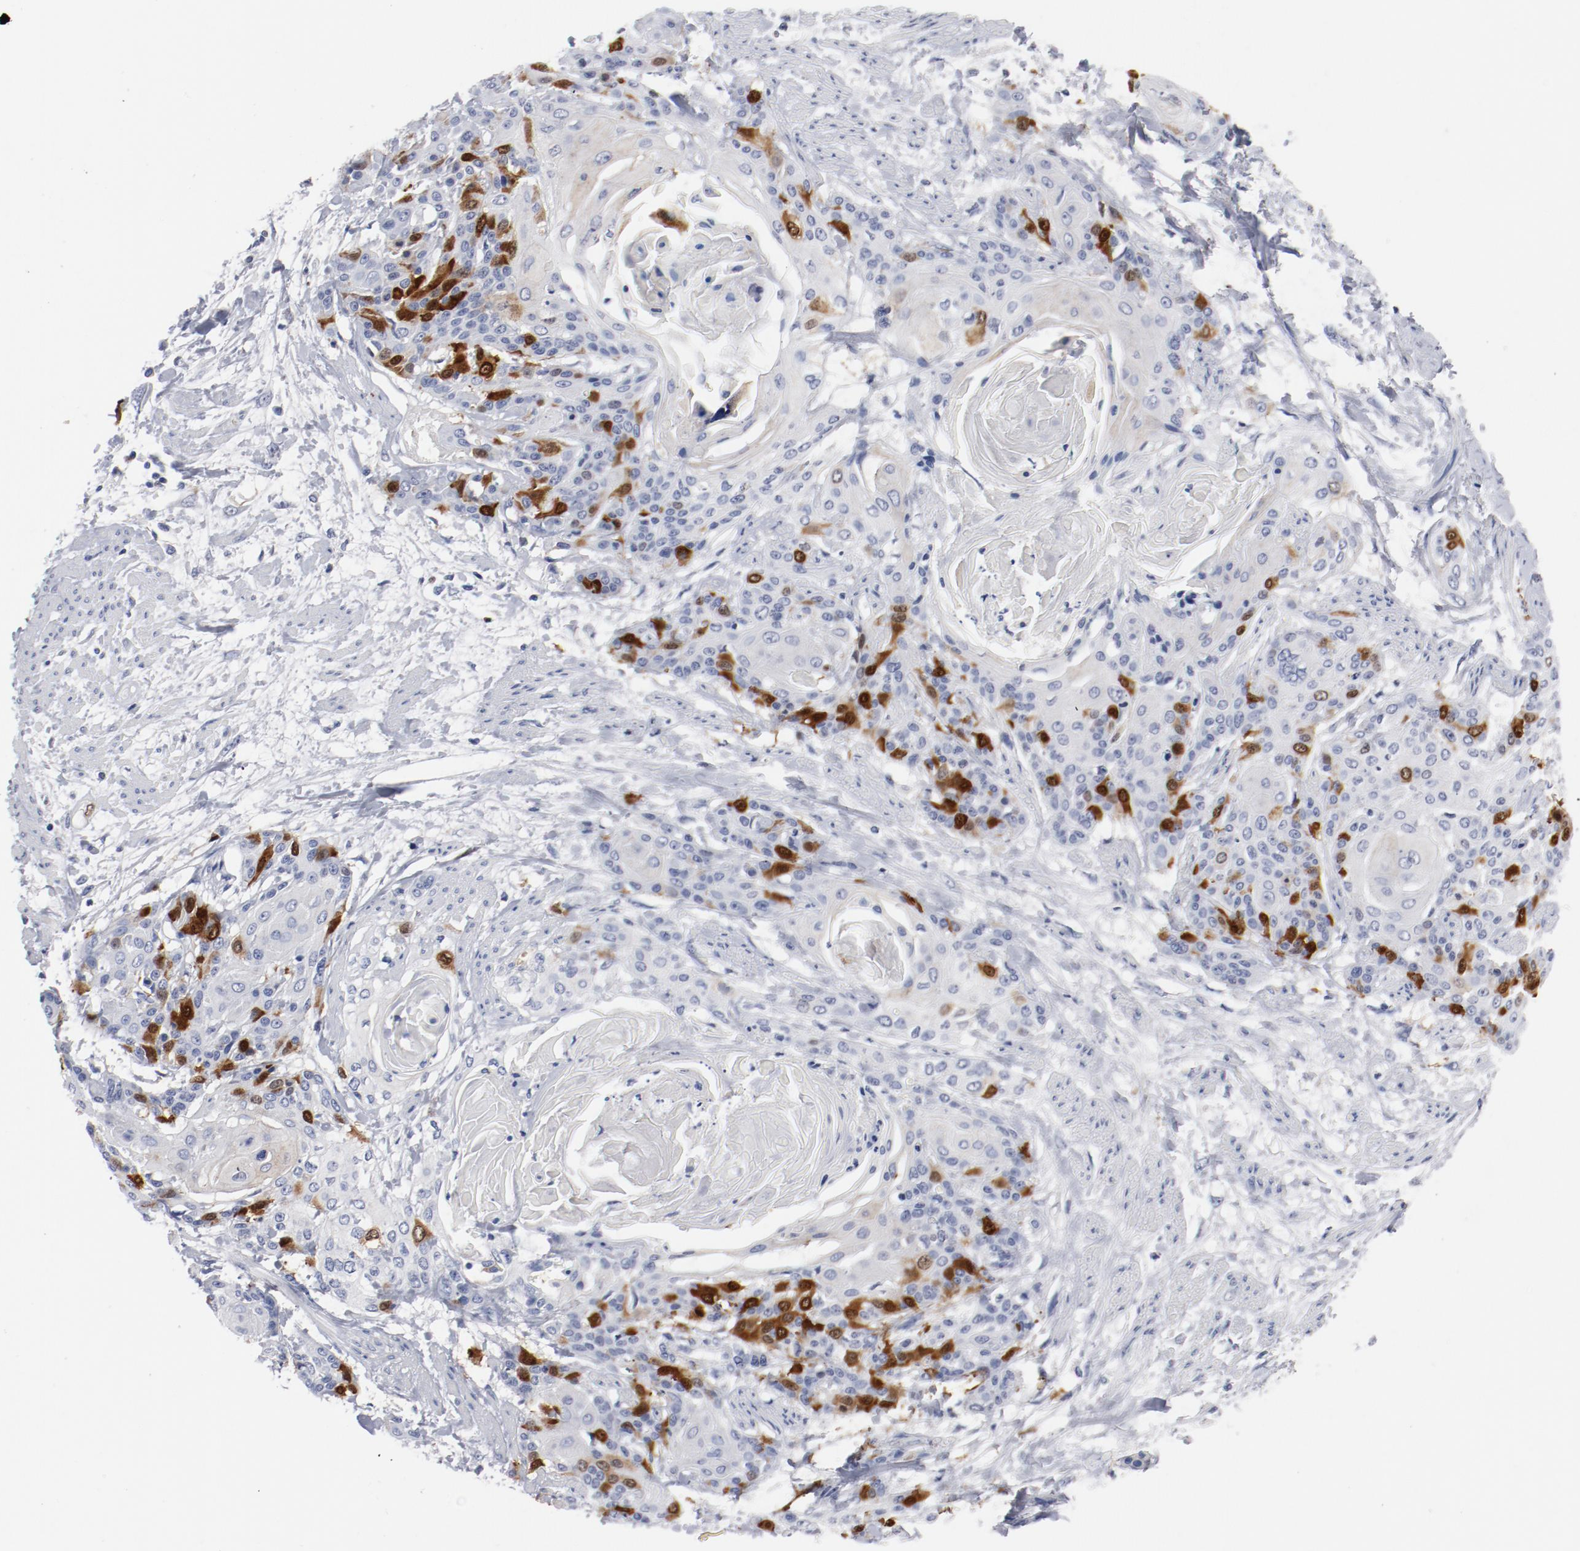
{"staining": {"intensity": "strong", "quantity": "25%-75%", "location": "nuclear"}, "tissue": "cervical cancer", "cell_type": "Tumor cells", "image_type": "cancer", "snomed": [{"axis": "morphology", "description": "Squamous cell carcinoma, NOS"}, {"axis": "topography", "description": "Cervix"}], "caption": "Cervical cancer (squamous cell carcinoma) tissue exhibits strong nuclear positivity in approximately 25%-75% of tumor cells, visualized by immunohistochemistry. (DAB IHC, brown staining for protein, blue staining for nuclei).", "gene": "CDC20", "patient": {"sex": "female", "age": 57}}